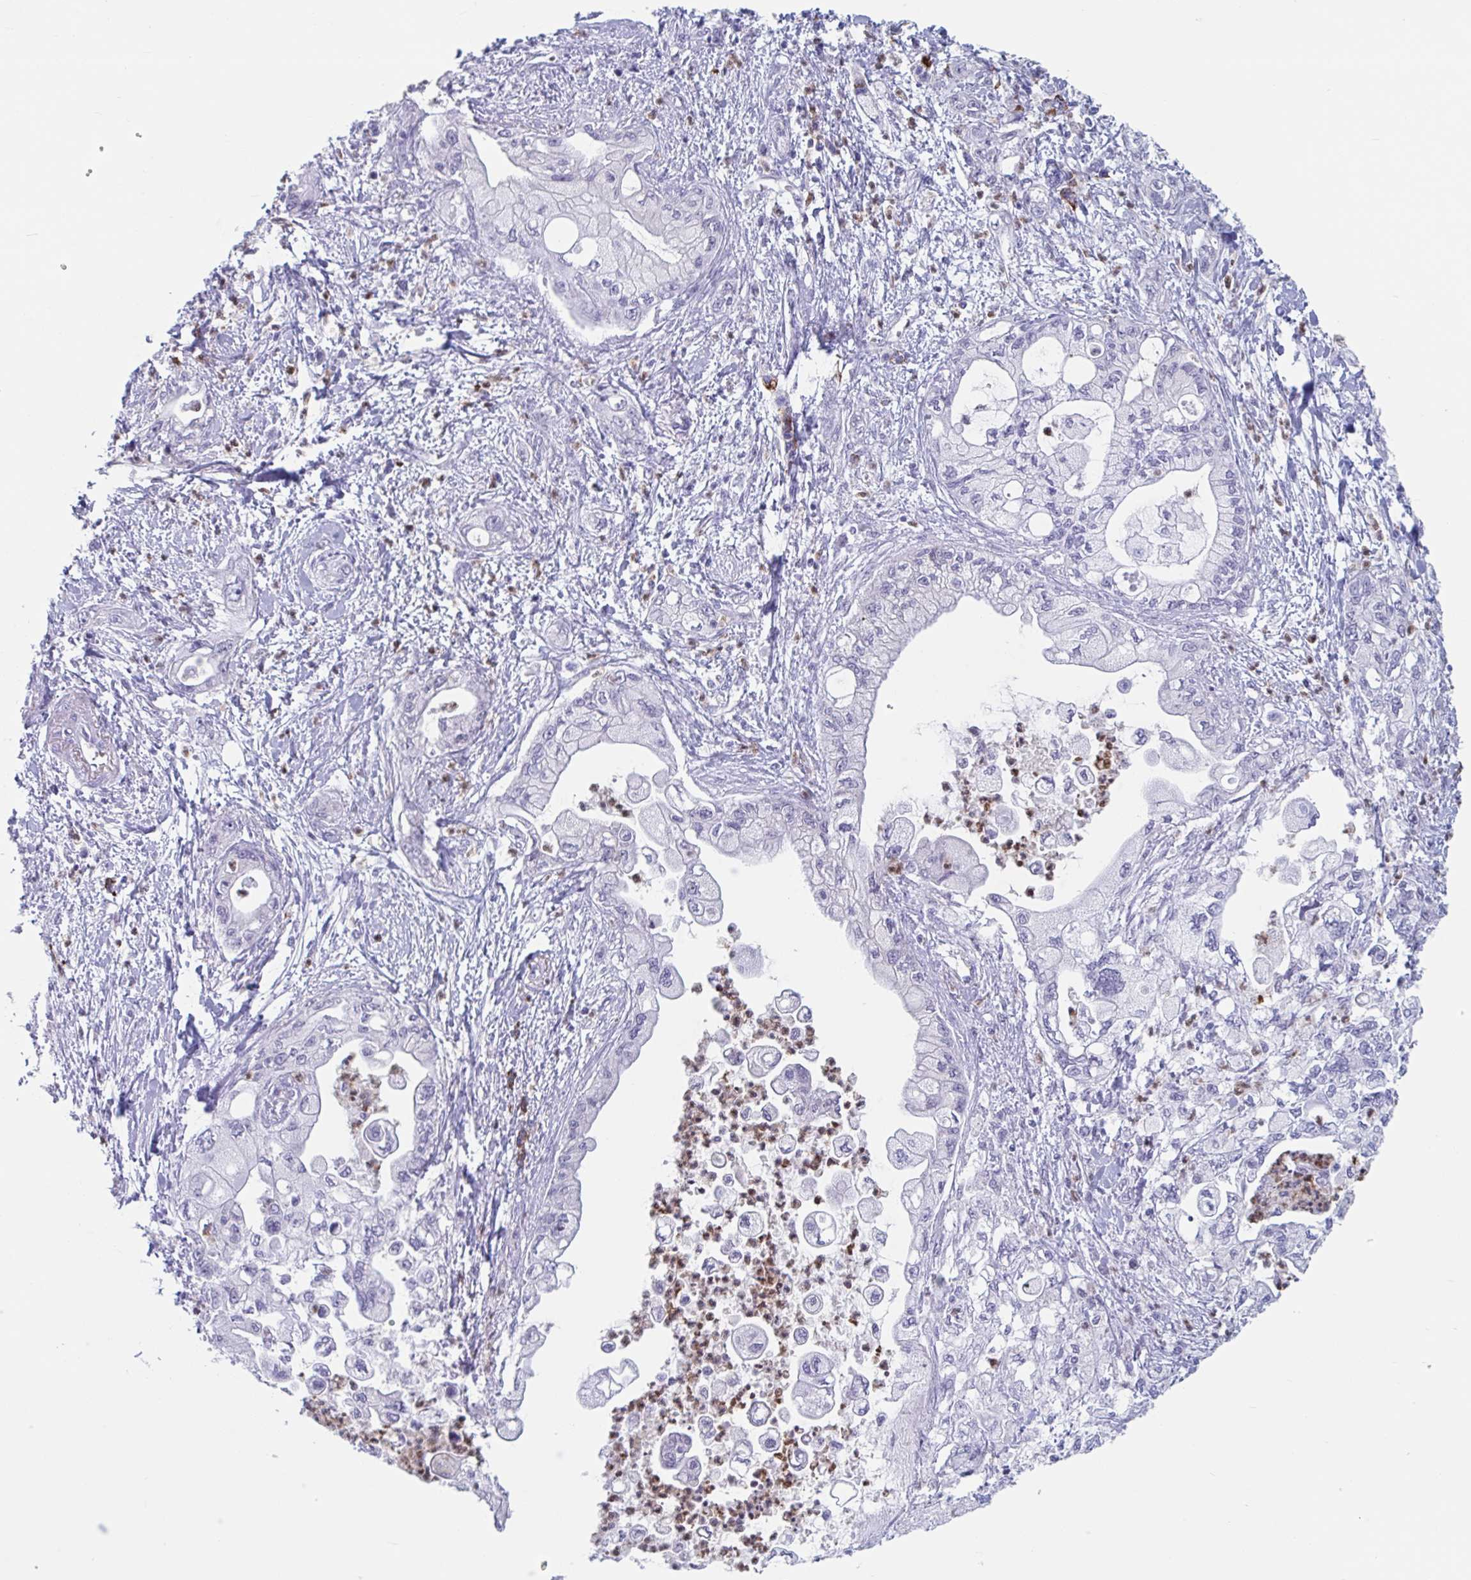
{"staining": {"intensity": "negative", "quantity": "none", "location": "none"}, "tissue": "pancreatic cancer", "cell_type": "Tumor cells", "image_type": "cancer", "snomed": [{"axis": "morphology", "description": "Adenocarcinoma, NOS"}, {"axis": "topography", "description": "Pancreas"}], "caption": "Tumor cells show no significant positivity in pancreatic adenocarcinoma.", "gene": "CYP4F11", "patient": {"sex": "male", "age": 61}}